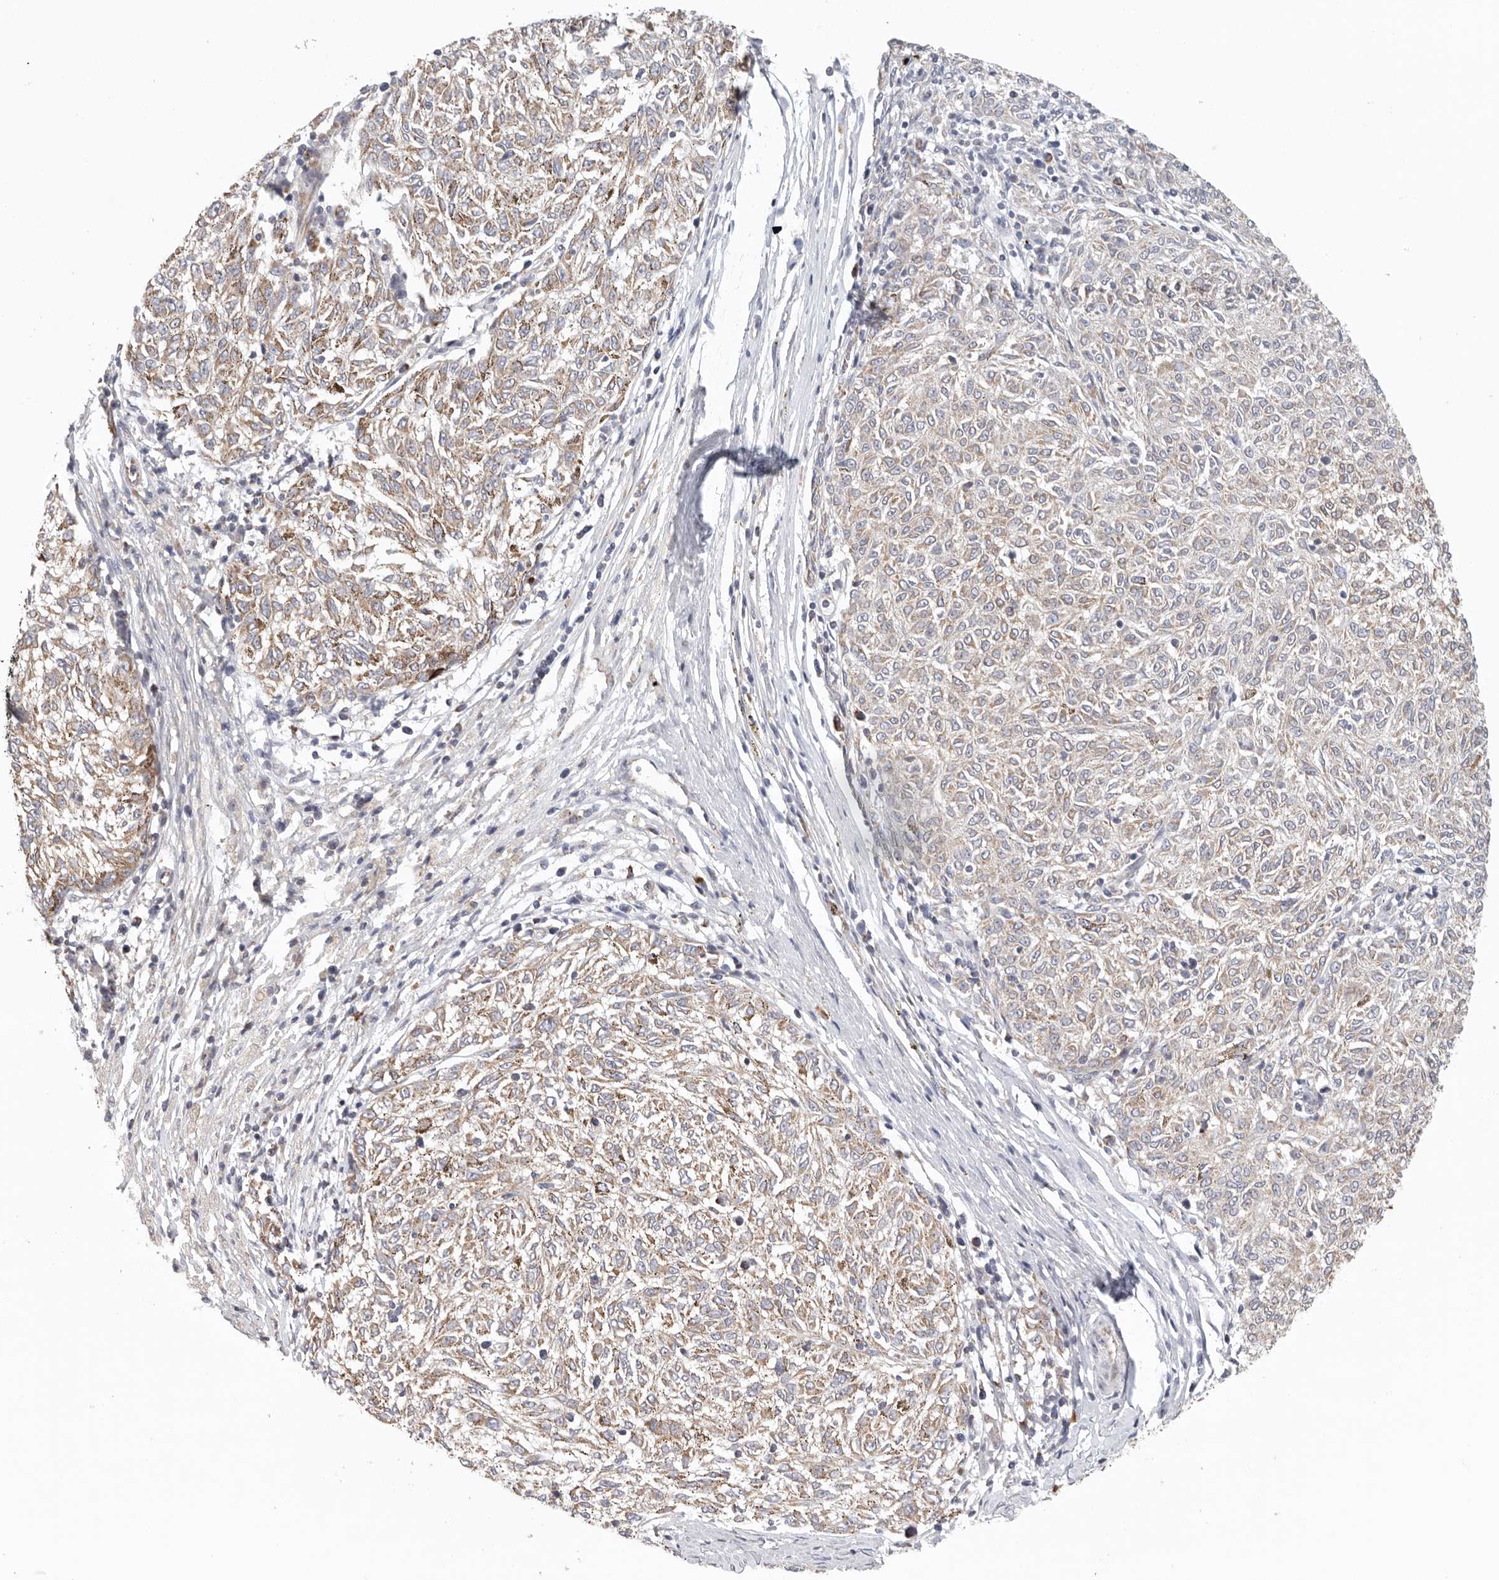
{"staining": {"intensity": "negative", "quantity": "none", "location": "none"}, "tissue": "melanoma", "cell_type": "Tumor cells", "image_type": "cancer", "snomed": [{"axis": "morphology", "description": "Malignant melanoma, NOS"}, {"axis": "topography", "description": "Skin"}], "caption": "A histopathology image of malignant melanoma stained for a protein displays no brown staining in tumor cells.", "gene": "FKBP8", "patient": {"sex": "female", "age": 72}}